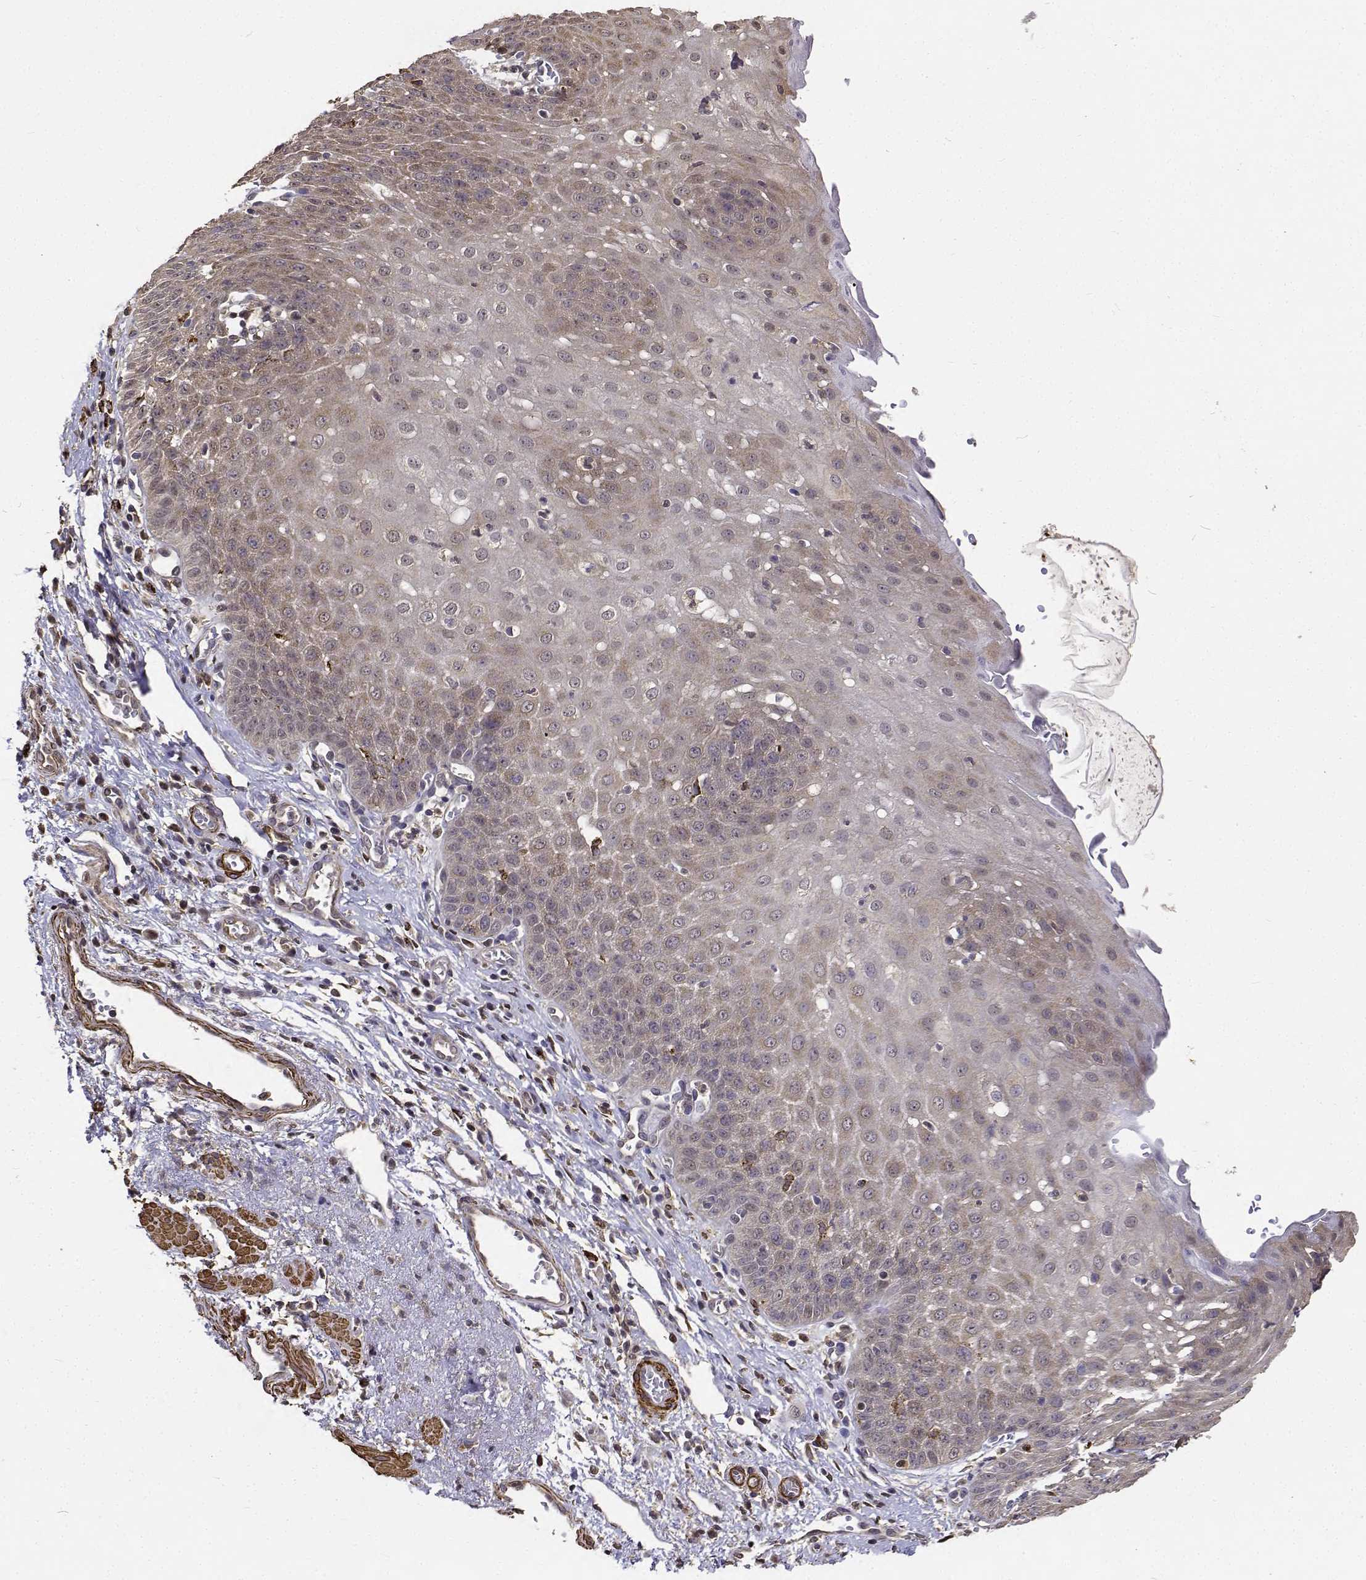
{"staining": {"intensity": "weak", "quantity": "25%-75%", "location": "cytoplasmic/membranous"}, "tissue": "esophagus", "cell_type": "Squamous epithelial cells", "image_type": "normal", "snomed": [{"axis": "morphology", "description": "Normal tissue, NOS"}, {"axis": "topography", "description": "Esophagus"}], "caption": "Human esophagus stained with a protein marker displays weak staining in squamous epithelial cells.", "gene": "PCID2", "patient": {"sex": "male", "age": 71}}